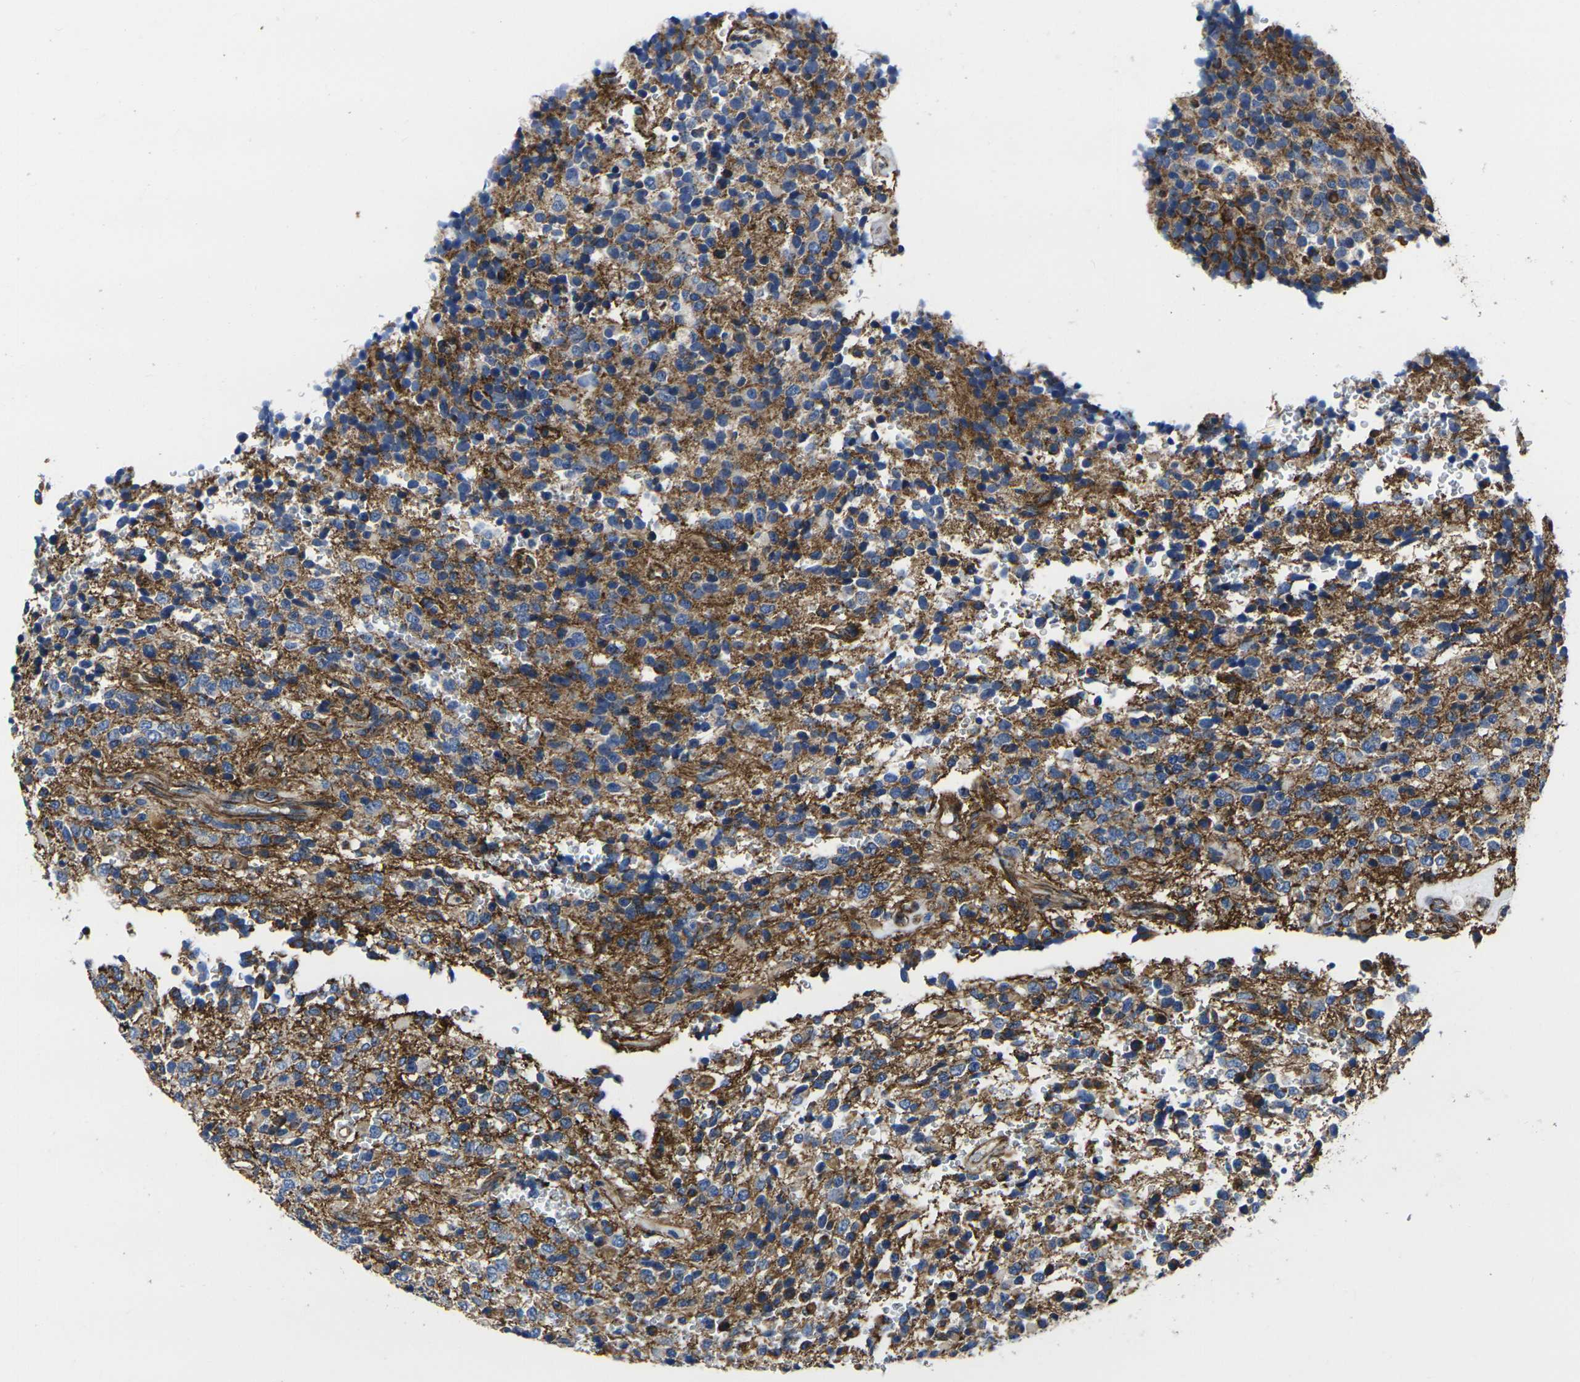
{"staining": {"intensity": "moderate", "quantity": "25%-75%", "location": "cytoplasmic/membranous"}, "tissue": "glioma", "cell_type": "Tumor cells", "image_type": "cancer", "snomed": [{"axis": "morphology", "description": "Glioma, malignant, High grade"}, {"axis": "topography", "description": "pancreas cauda"}], "caption": "Immunohistochemistry (IHC) (DAB) staining of glioma exhibits moderate cytoplasmic/membranous protein positivity in approximately 25%-75% of tumor cells.", "gene": "NUMB", "patient": {"sex": "male", "age": 60}}